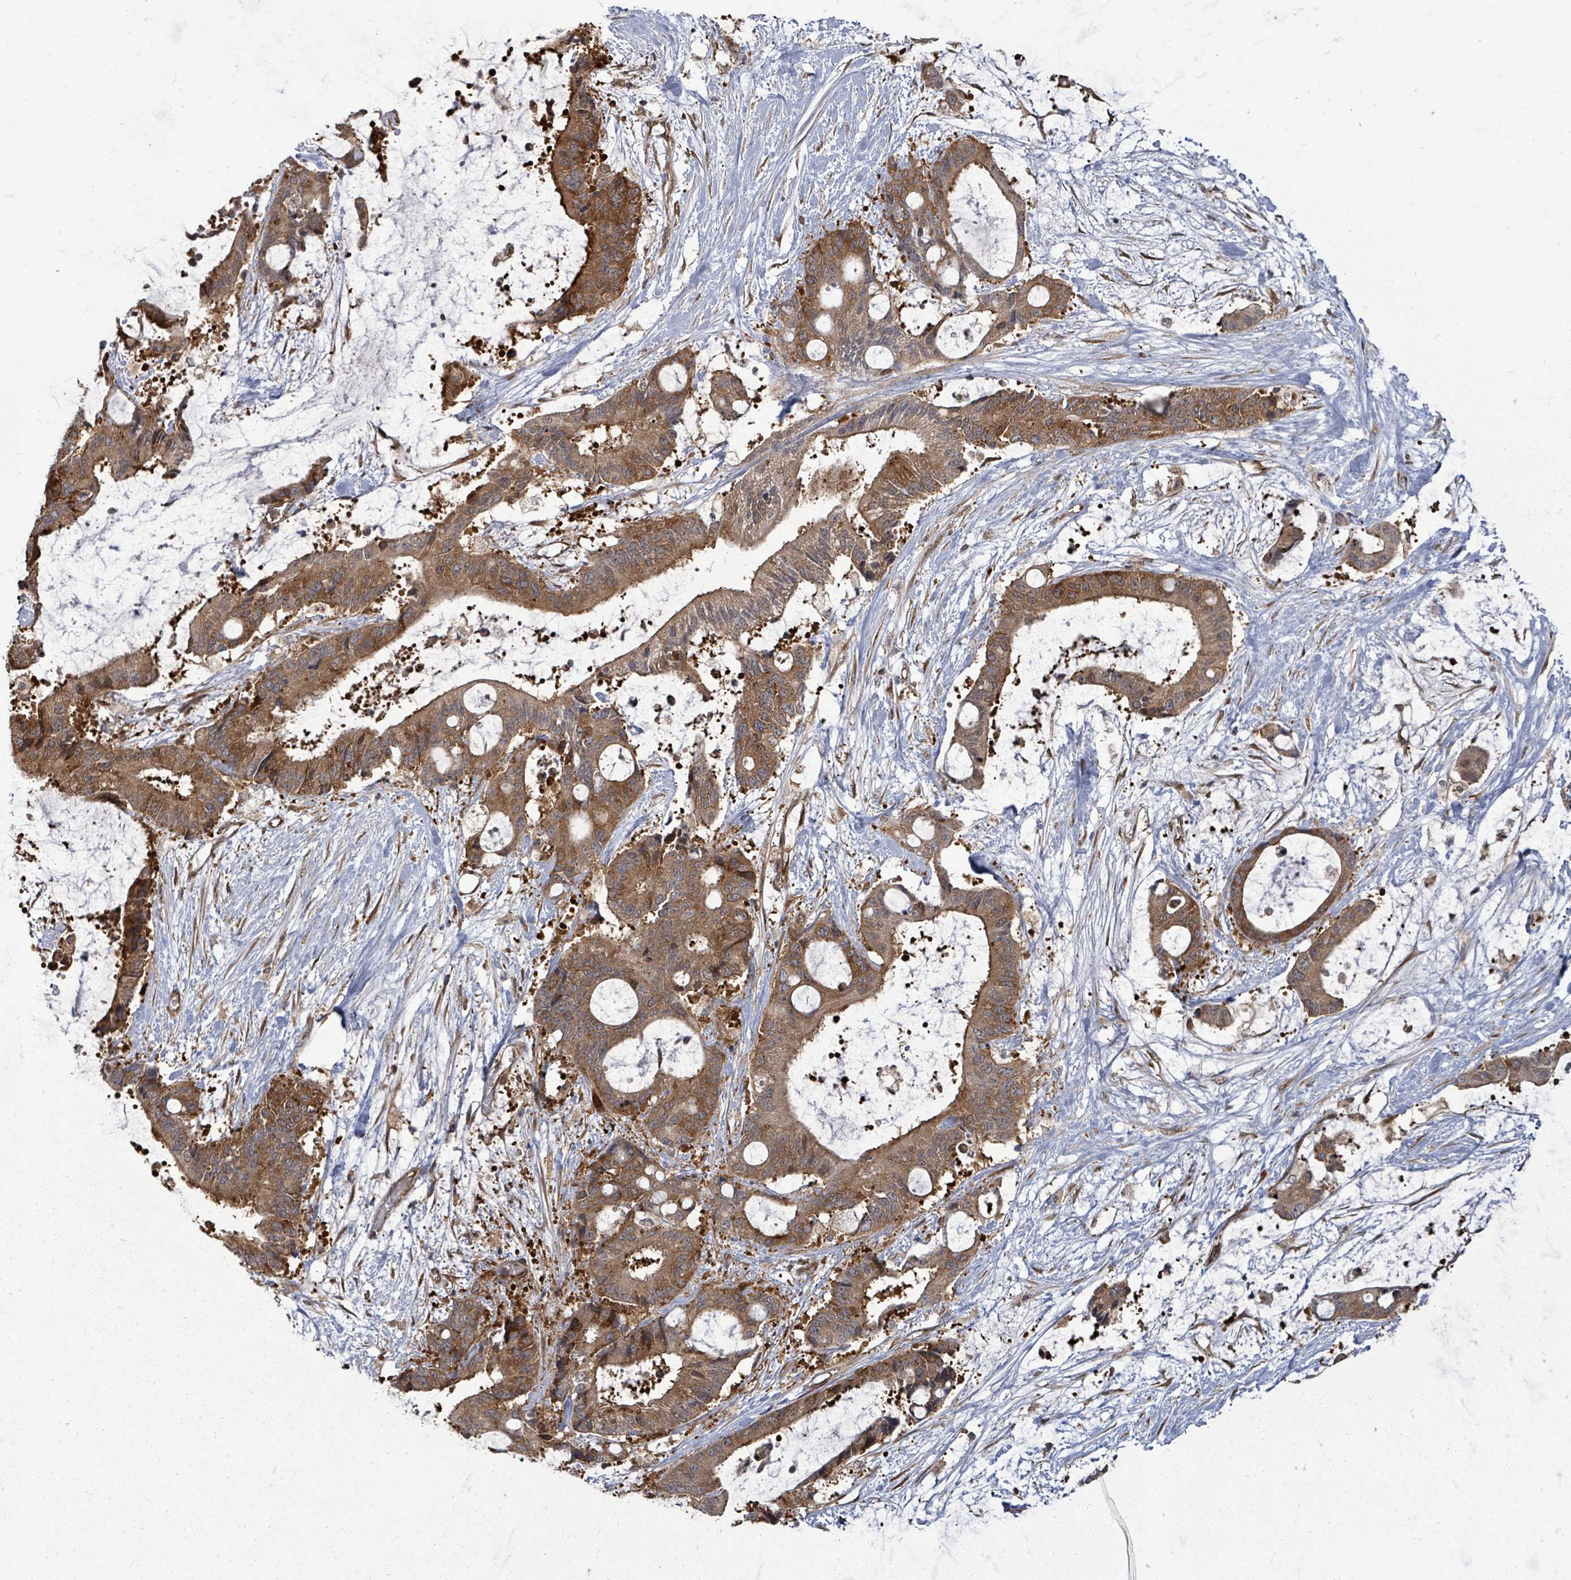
{"staining": {"intensity": "strong", "quantity": ">75%", "location": "cytoplasmic/membranous"}, "tissue": "liver cancer", "cell_type": "Tumor cells", "image_type": "cancer", "snomed": [{"axis": "morphology", "description": "Normal tissue, NOS"}, {"axis": "morphology", "description": "Cholangiocarcinoma"}, {"axis": "topography", "description": "Liver"}, {"axis": "topography", "description": "Peripheral nerve tissue"}], "caption": "Liver cancer tissue displays strong cytoplasmic/membranous staining in approximately >75% of tumor cells, visualized by immunohistochemistry. The staining is performed using DAB brown chromogen to label protein expression. The nuclei are counter-stained blue using hematoxylin.", "gene": "EIF3C", "patient": {"sex": "female", "age": 73}}